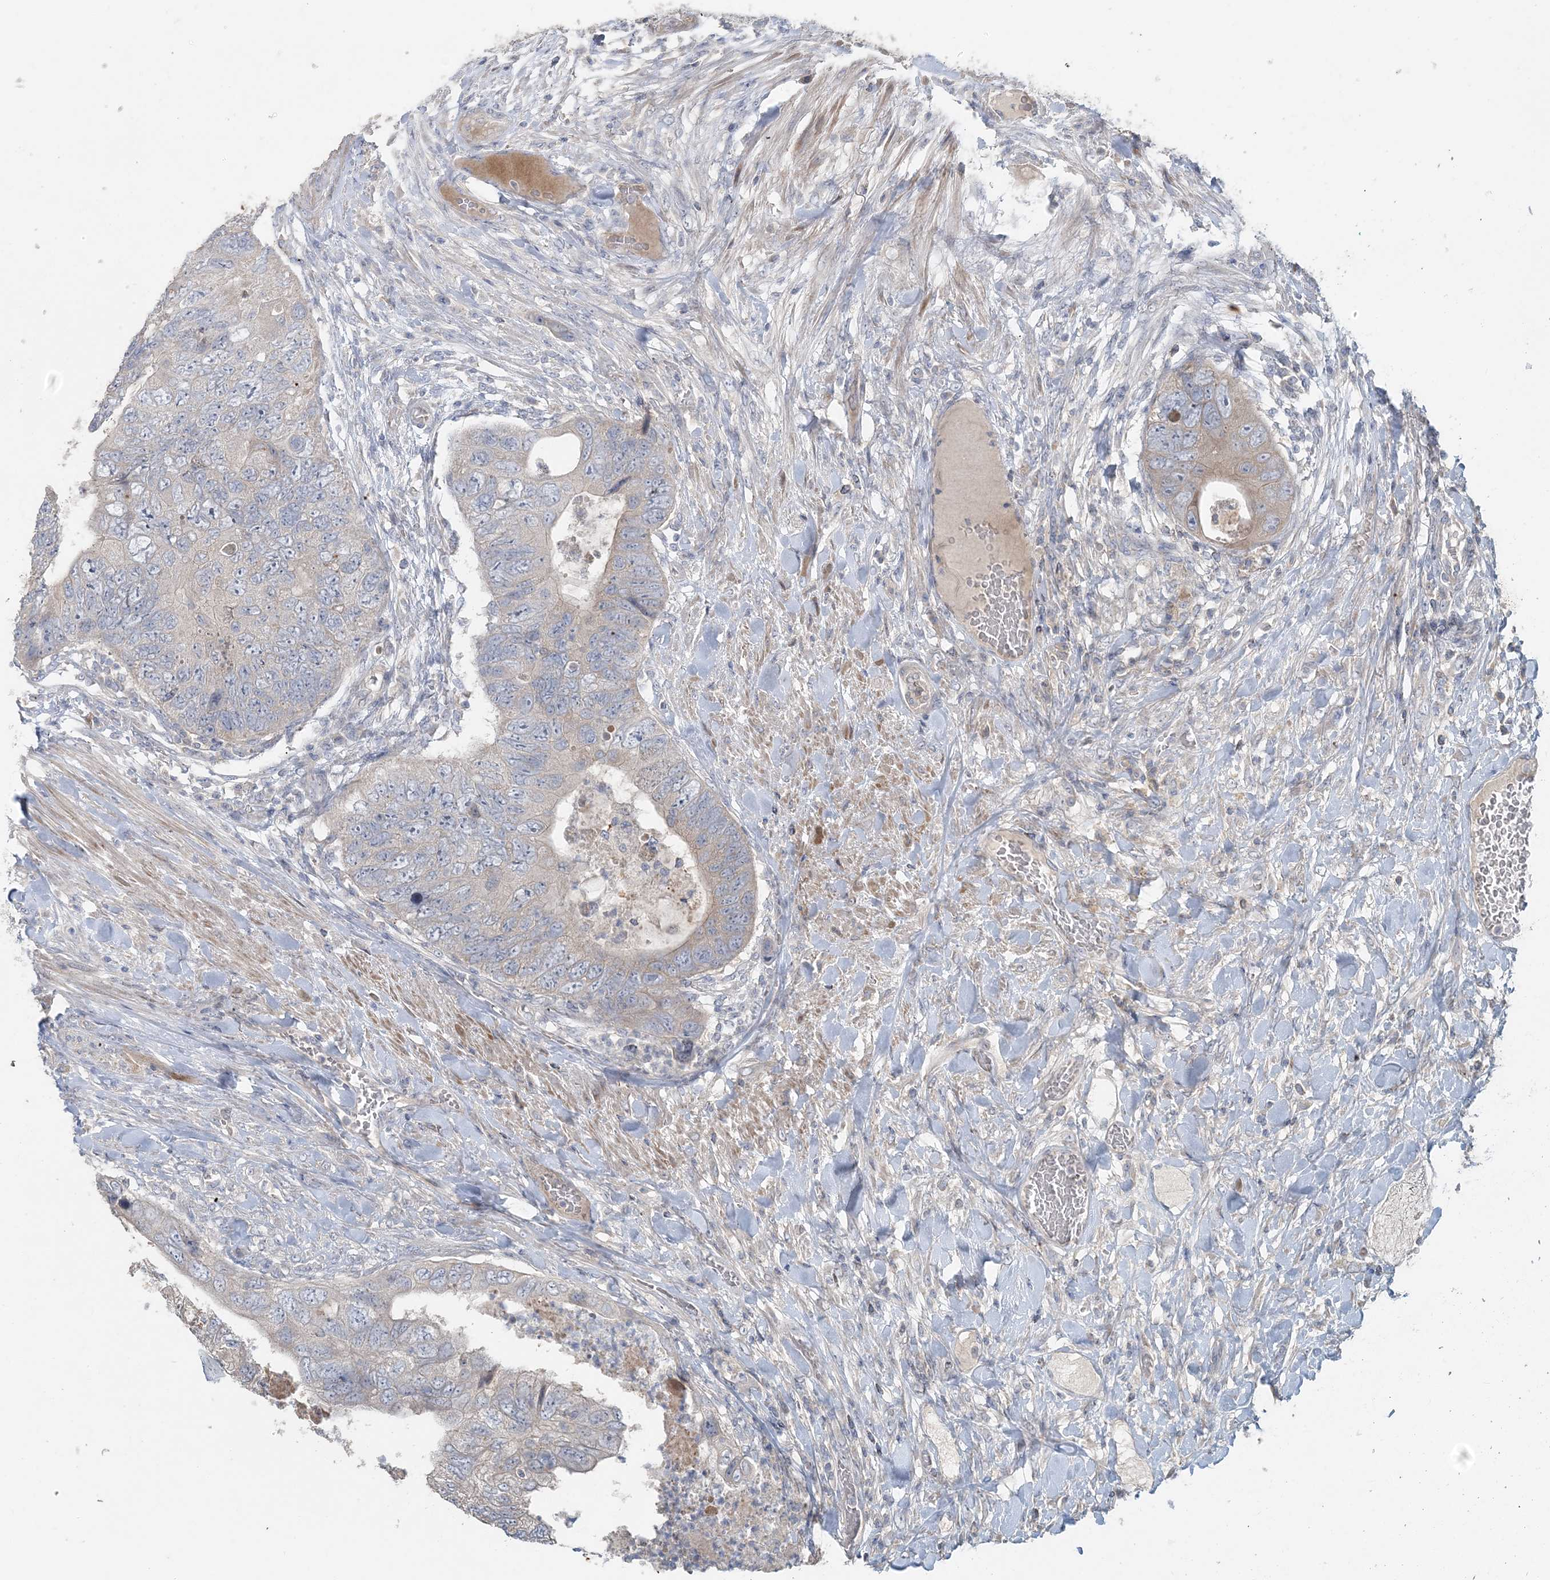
{"staining": {"intensity": "negative", "quantity": "none", "location": "none"}, "tissue": "colorectal cancer", "cell_type": "Tumor cells", "image_type": "cancer", "snomed": [{"axis": "morphology", "description": "Adenocarcinoma, NOS"}, {"axis": "topography", "description": "Rectum"}], "caption": "Colorectal cancer stained for a protein using IHC demonstrates no staining tumor cells.", "gene": "SLC4A10", "patient": {"sex": "male", "age": 63}}